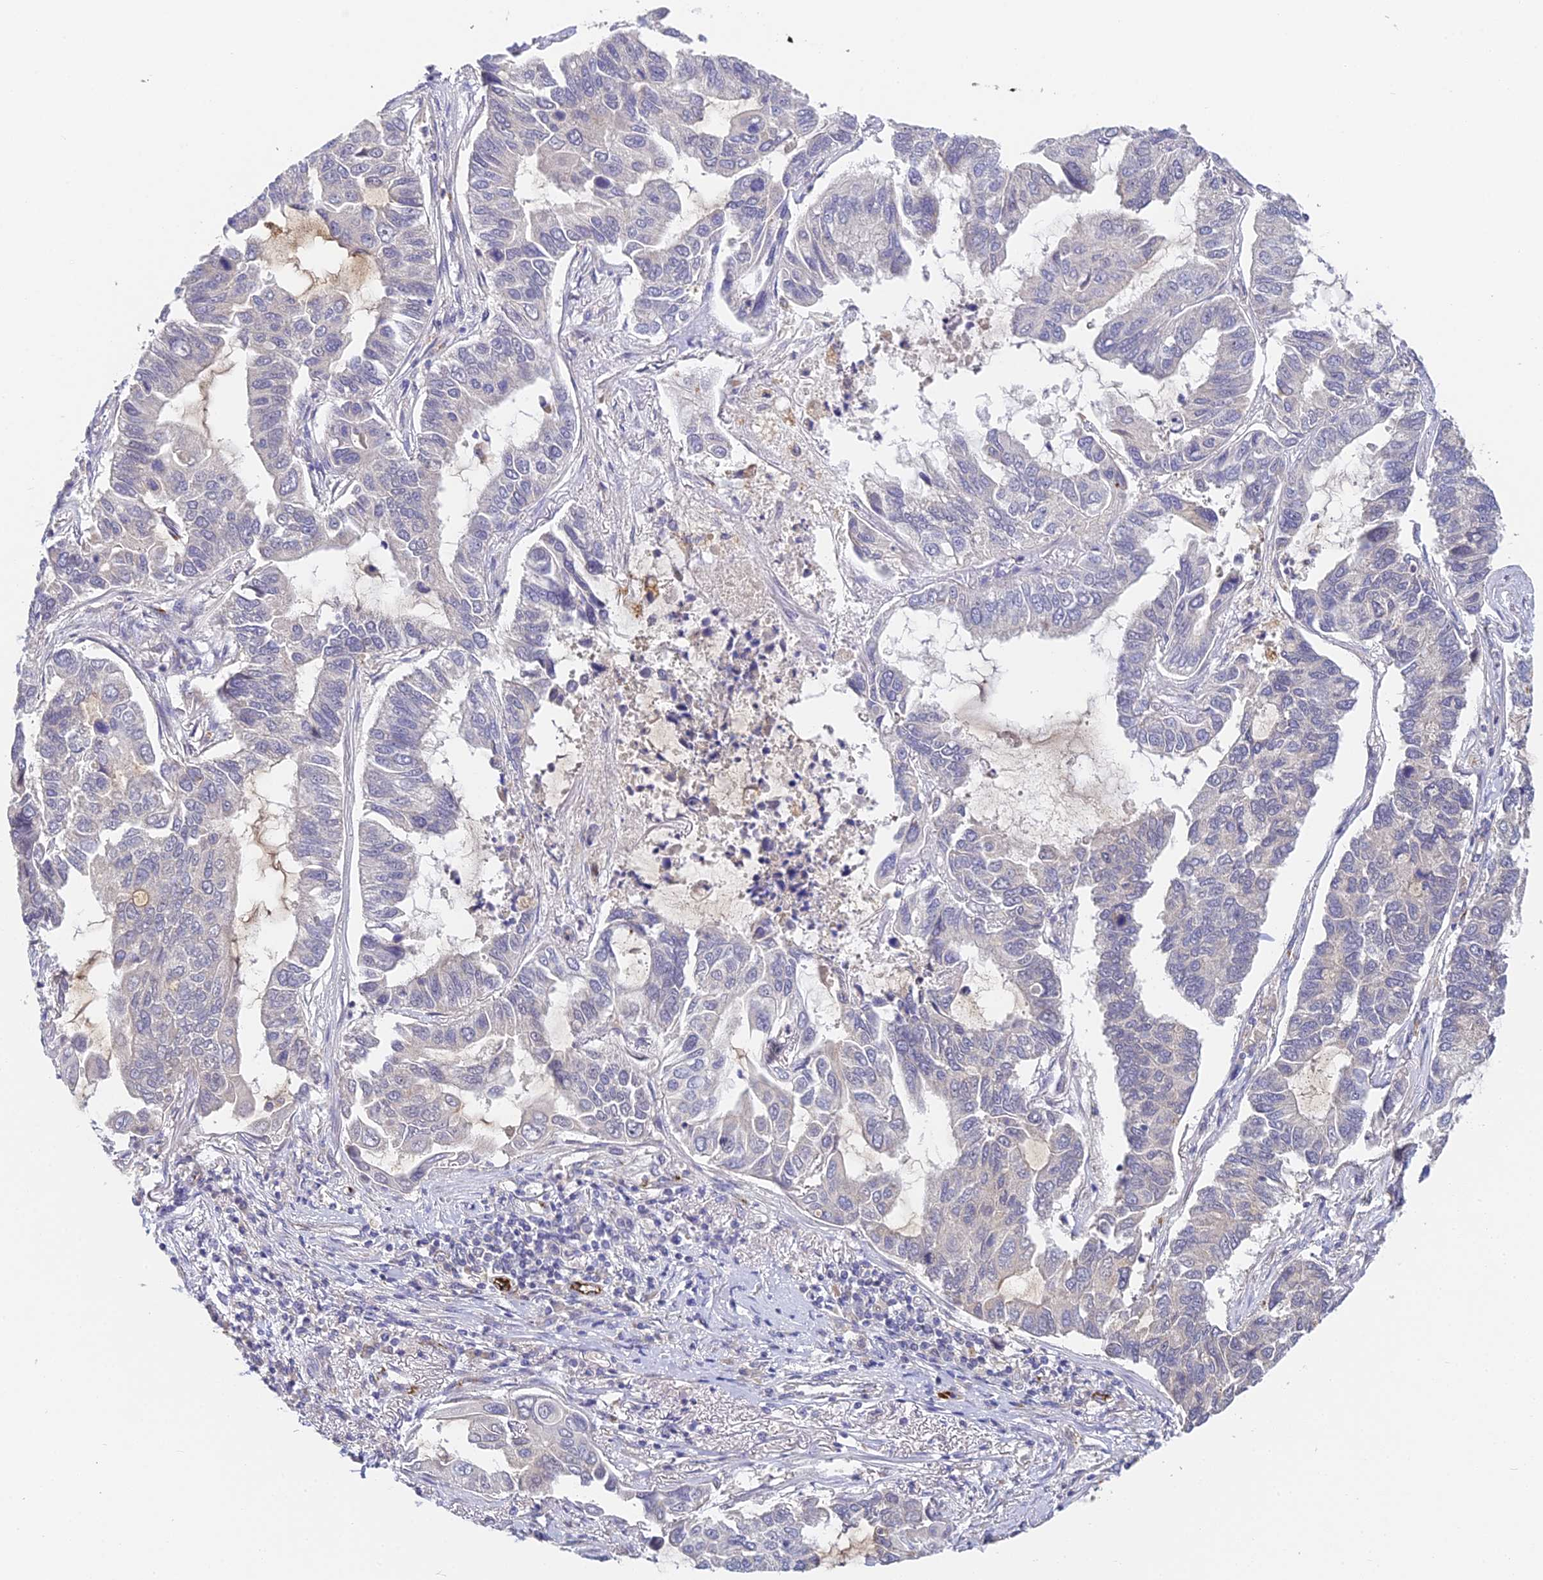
{"staining": {"intensity": "negative", "quantity": "none", "location": "none"}, "tissue": "lung cancer", "cell_type": "Tumor cells", "image_type": "cancer", "snomed": [{"axis": "morphology", "description": "Adenocarcinoma, NOS"}, {"axis": "topography", "description": "Lung"}], "caption": "Tumor cells show no significant protein staining in lung adenocarcinoma.", "gene": "DNAAF10", "patient": {"sex": "male", "age": 64}}